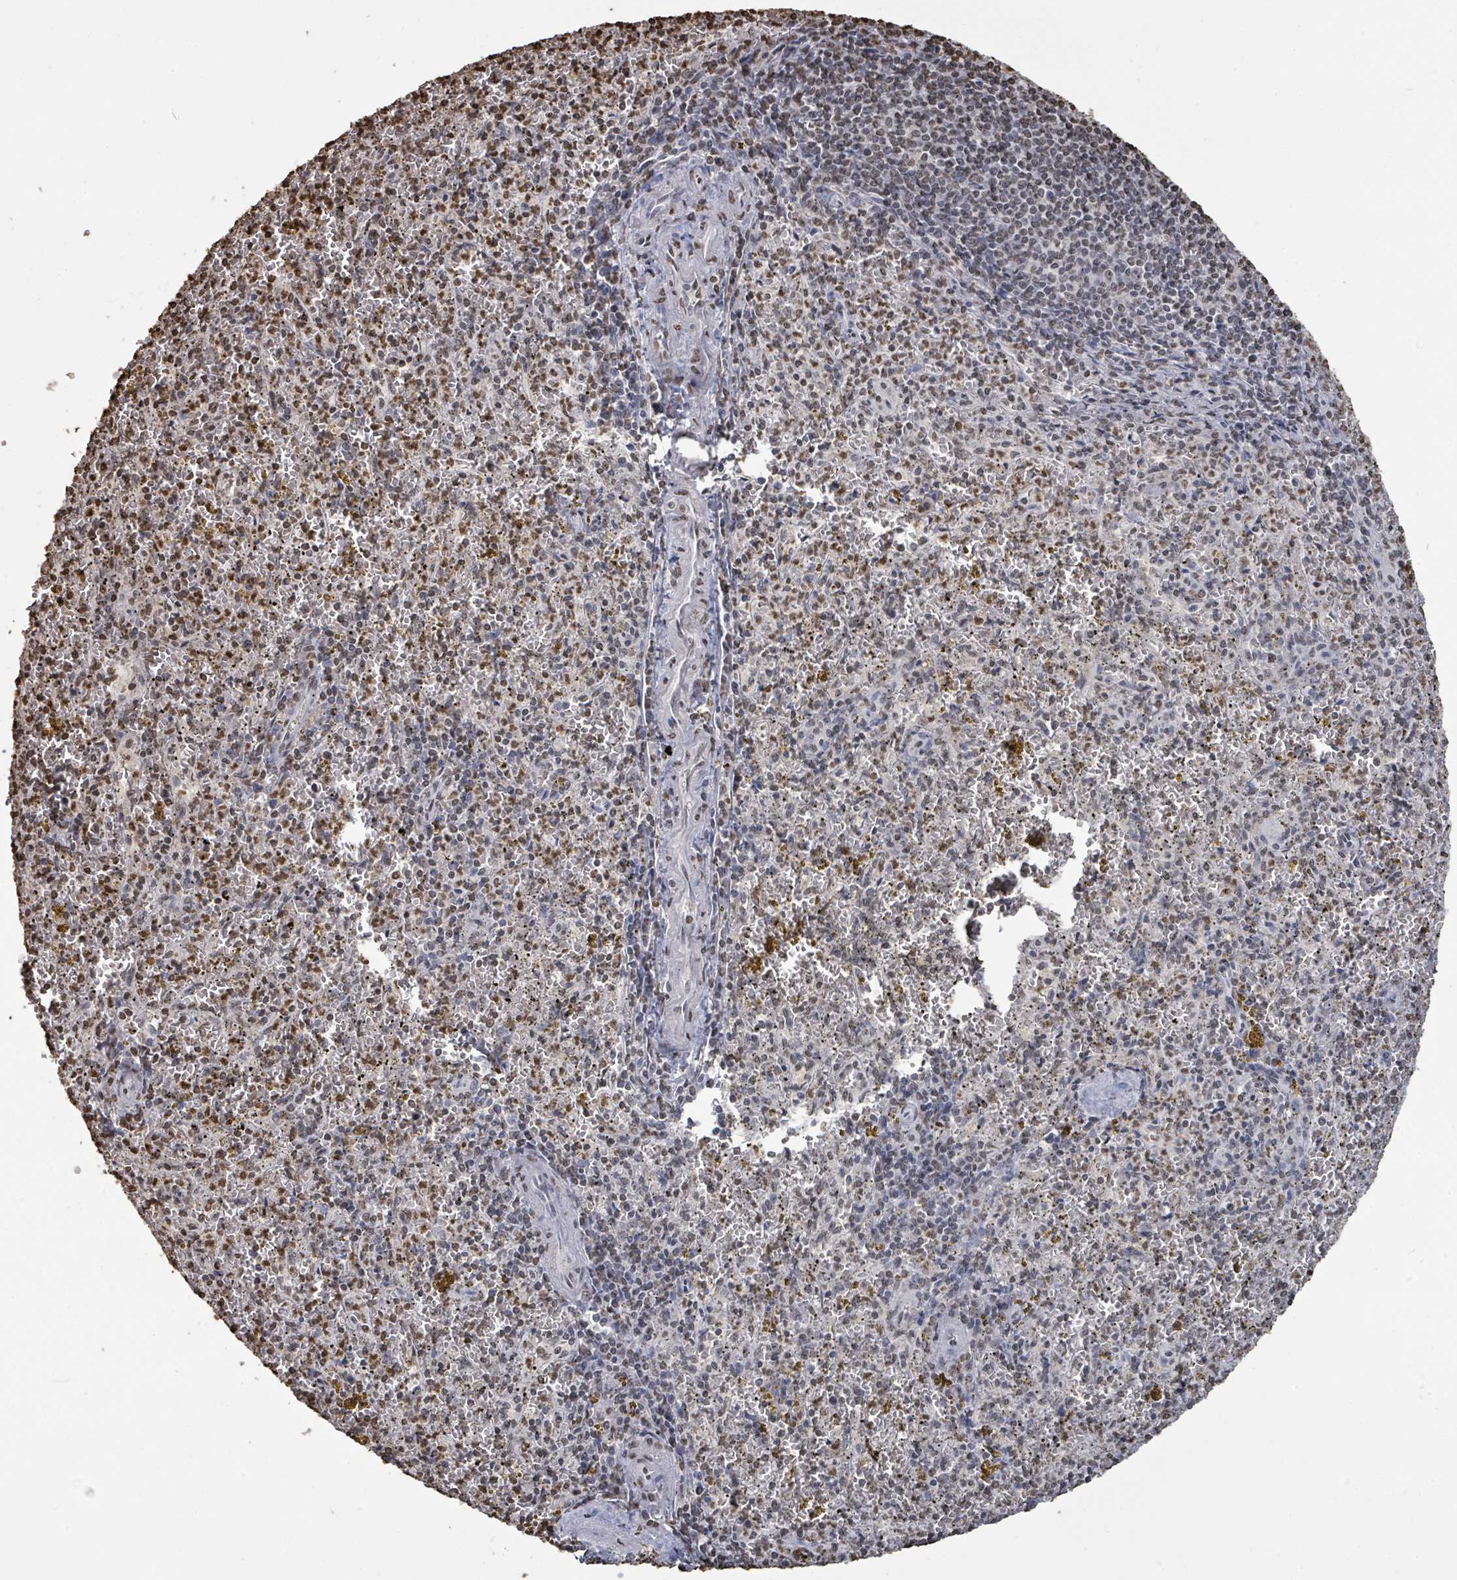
{"staining": {"intensity": "weak", "quantity": "<25%", "location": "nuclear"}, "tissue": "spleen", "cell_type": "Cells in red pulp", "image_type": "normal", "snomed": [{"axis": "morphology", "description": "Normal tissue, NOS"}, {"axis": "topography", "description": "Spleen"}], "caption": "A histopathology image of spleen stained for a protein demonstrates no brown staining in cells in red pulp. The staining is performed using DAB (3,3'-diaminobenzidine) brown chromogen with nuclei counter-stained in using hematoxylin.", "gene": "MRPS12", "patient": {"sex": "male", "age": 57}}